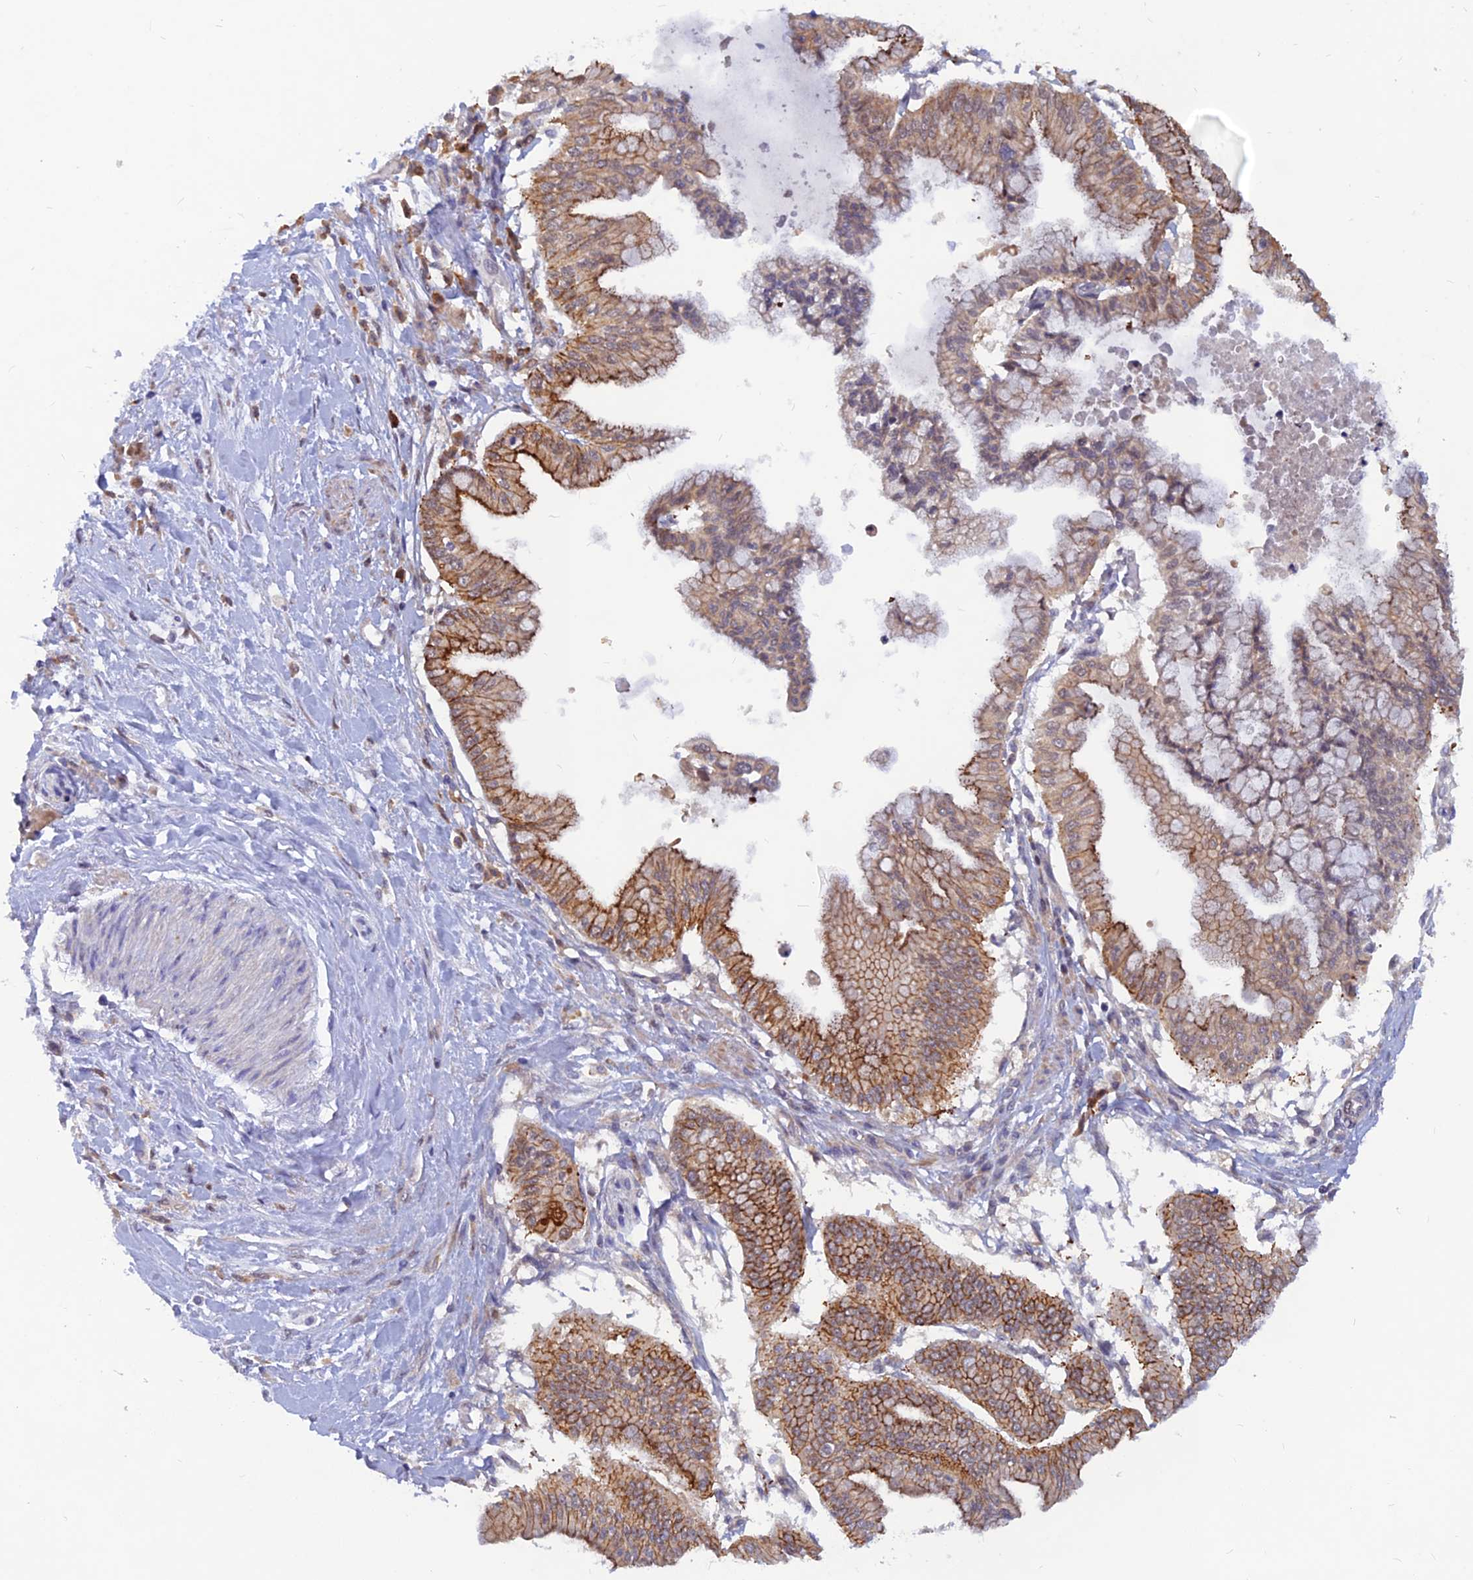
{"staining": {"intensity": "moderate", "quantity": ">75%", "location": "cytoplasmic/membranous"}, "tissue": "pancreatic cancer", "cell_type": "Tumor cells", "image_type": "cancer", "snomed": [{"axis": "morphology", "description": "Adenocarcinoma, NOS"}, {"axis": "topography", "description": "Pancreas"}], "caption": "Pancreatic adenocarcinoma stained for a protein demonstrates moderate cytoplasmic/membranous positivity in tumor cells.", "gene": "DNAJC16", "patient": {"sex": "male", "age": 46}}